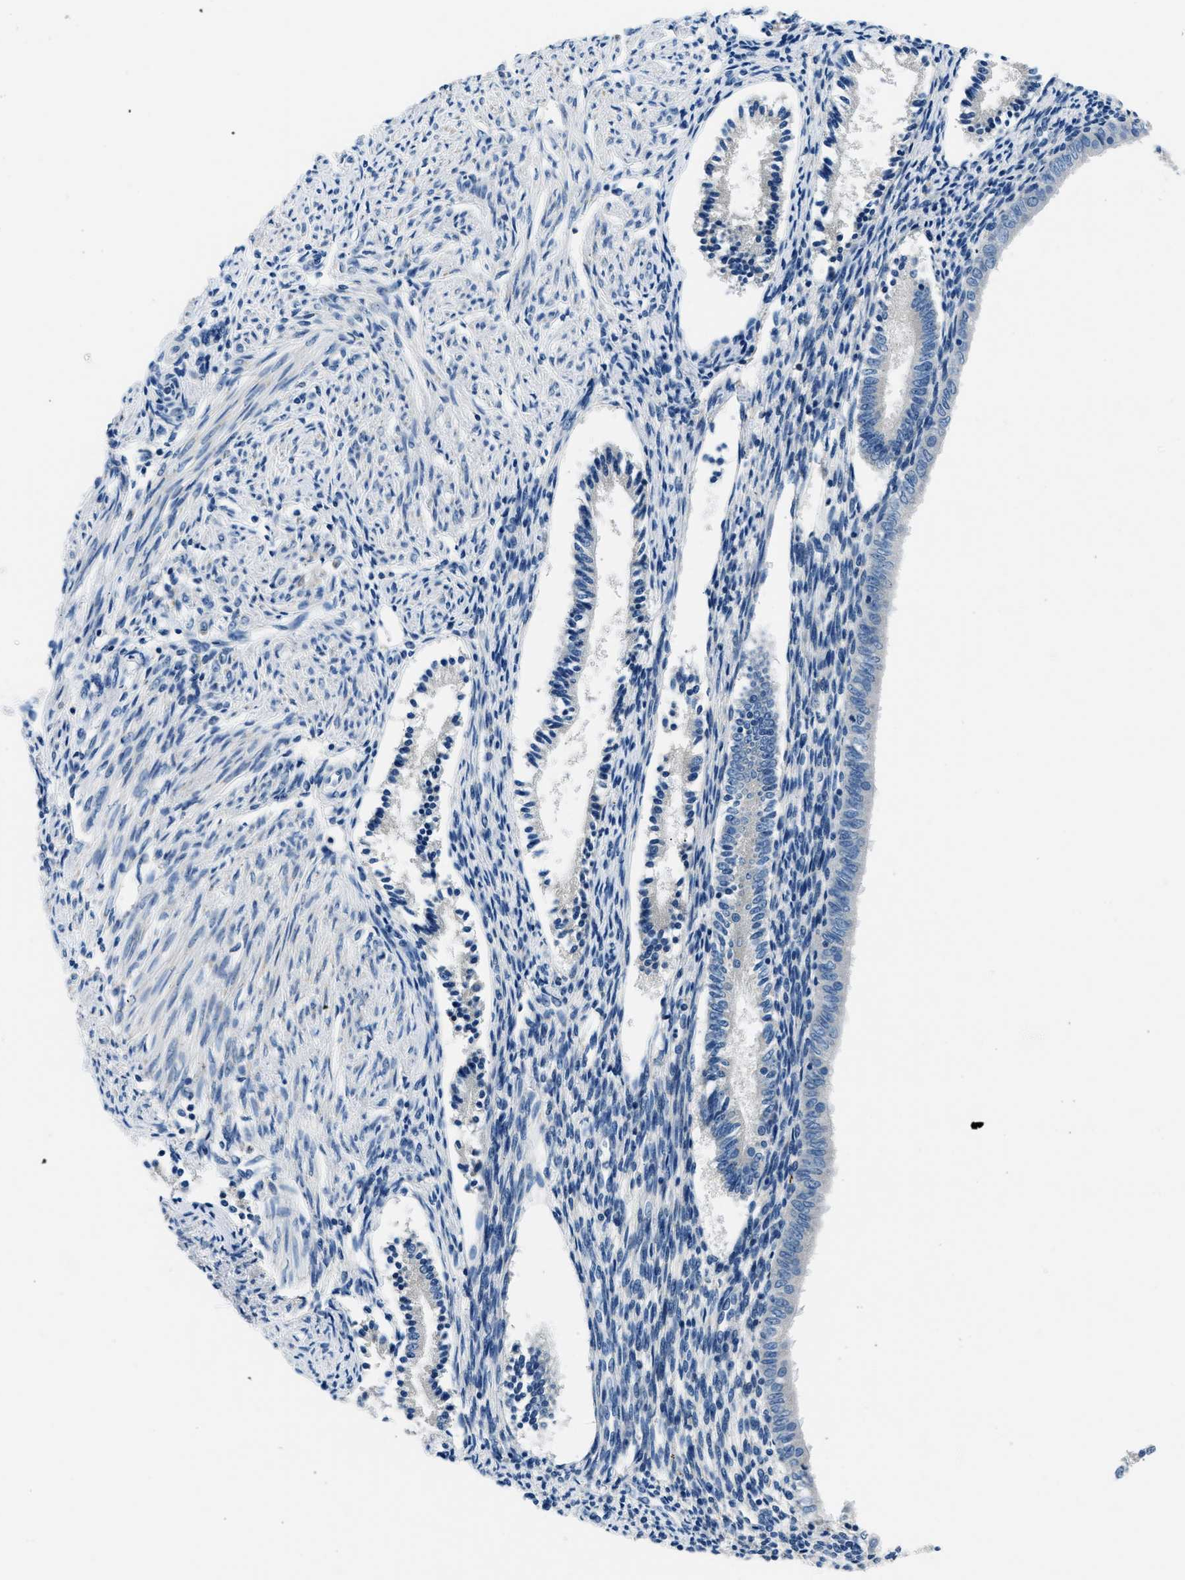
{"staining": {"intensity": "negative", "quantity": "none", "location": "none"}, "tissue": "endometrium", "cell_type": "Cells in endometrial stroma", "image_type": "normal", "snomed": [{"axis": "morphology", "description": "Normal tissue, NOS"}, {"axis": "topography", "description": "Endometrium"}], "caption": "The photomicrograph exhibits no significant positivity in cells in endometrial stroma of endometrium. (Stains: DAB immunohistochemistry (IHC) with hematoxylin counter stain, Microscopy: brightfield microscopy at high magnification).", "gene": "CLDN18", "patient": {"sex": "female", "age": 42}}